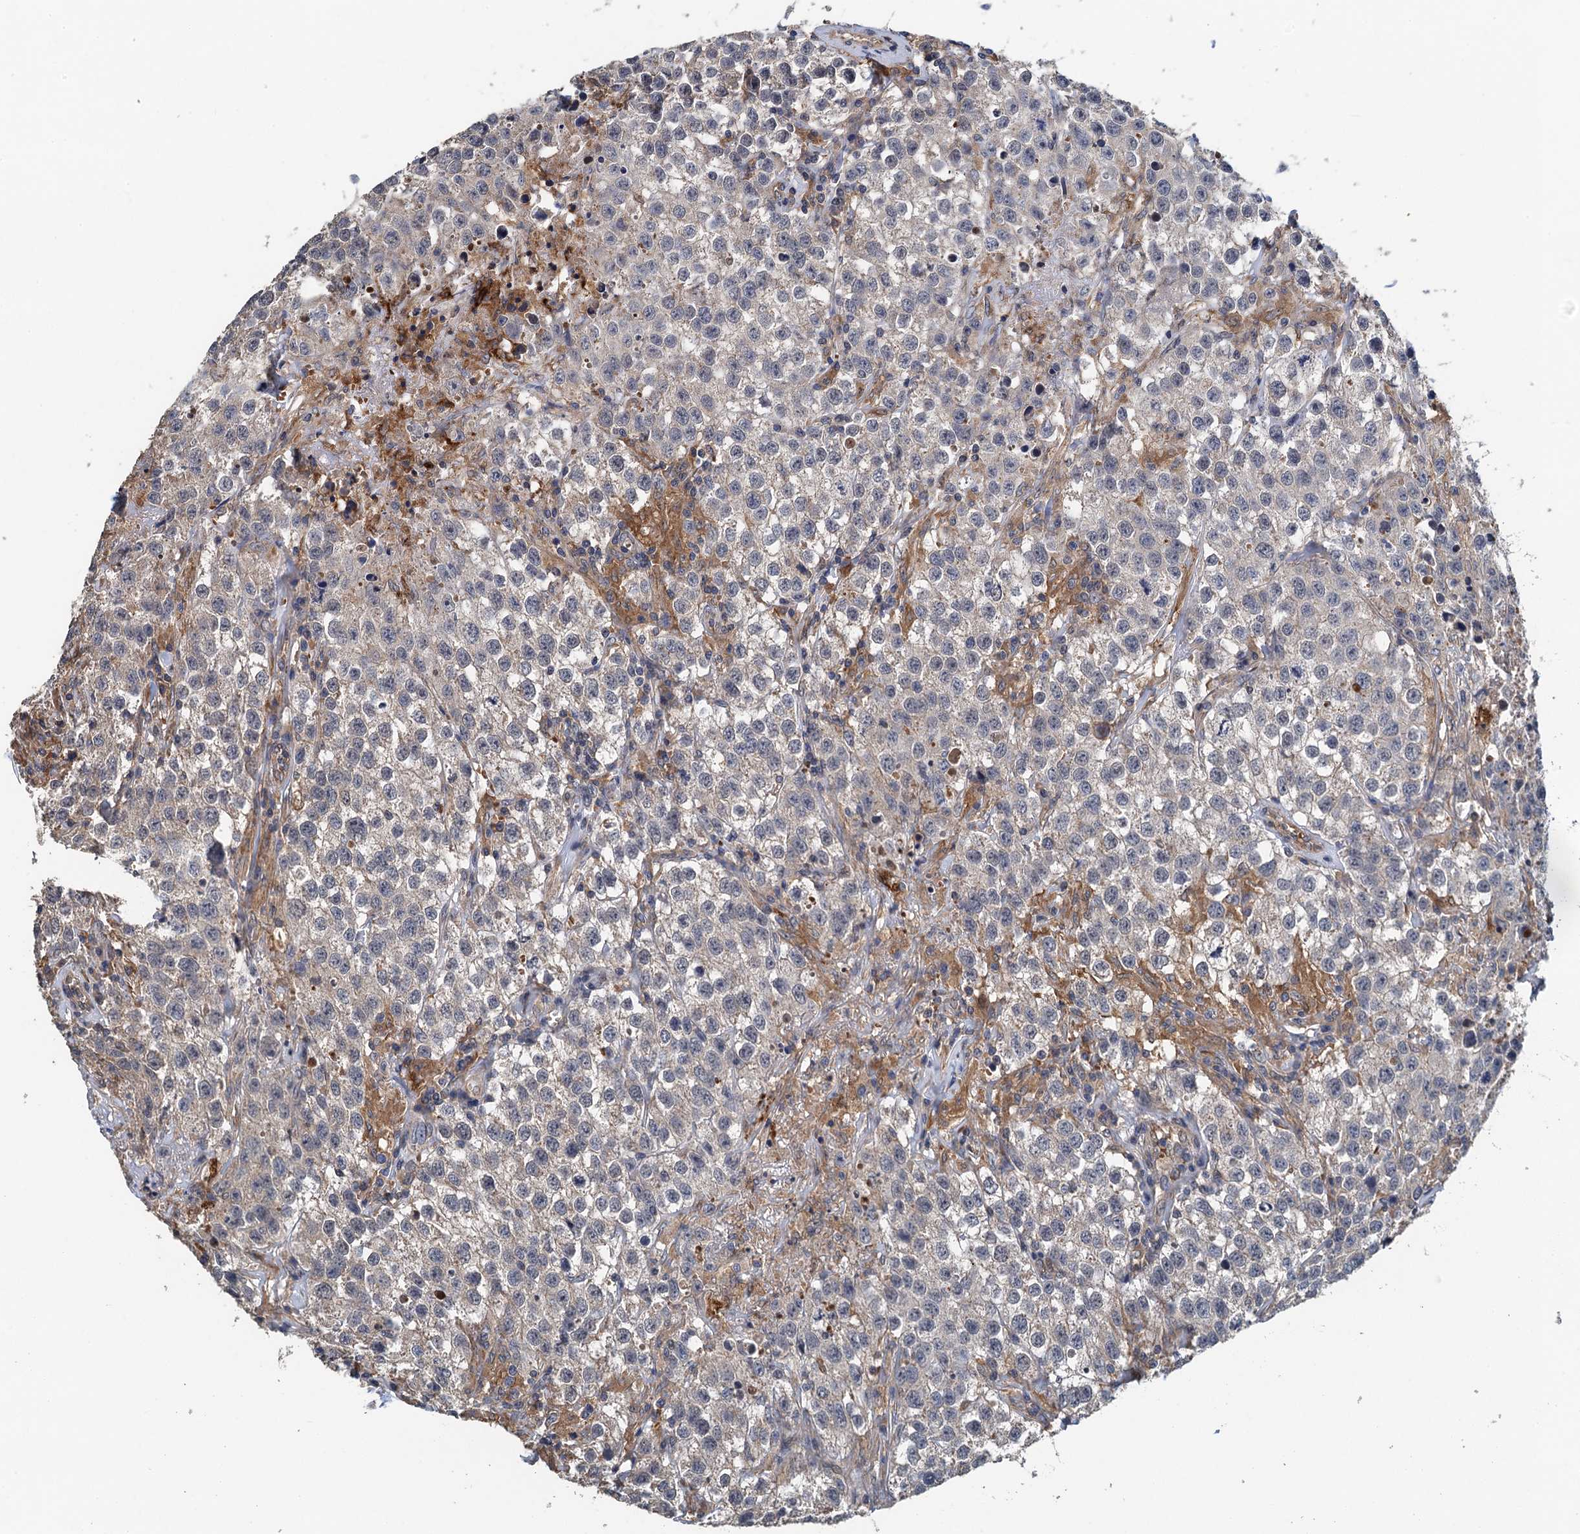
{"staining": {"intensity": "negative", "quantity": "none", "location": "none"}, "tissue": "testis cancer", "cell_type": "Tumor cells", "image_type": "cancer", "snomed": [{"axis": "morphology", "description": "Seminoma, NOS"}, {"axis": "morphology", "description": "Carcinoma, Embryonal, NOS"}, {"axis": "topography", "description": "Testis"}], "caption": "An IHC histopathology image of testis cancer (seminoma) is shown. There is no staining in tumor cells of testis cancer (seminoma).", "gene": "RSAD2", "patient": {"sex": "male", "age": 43}}